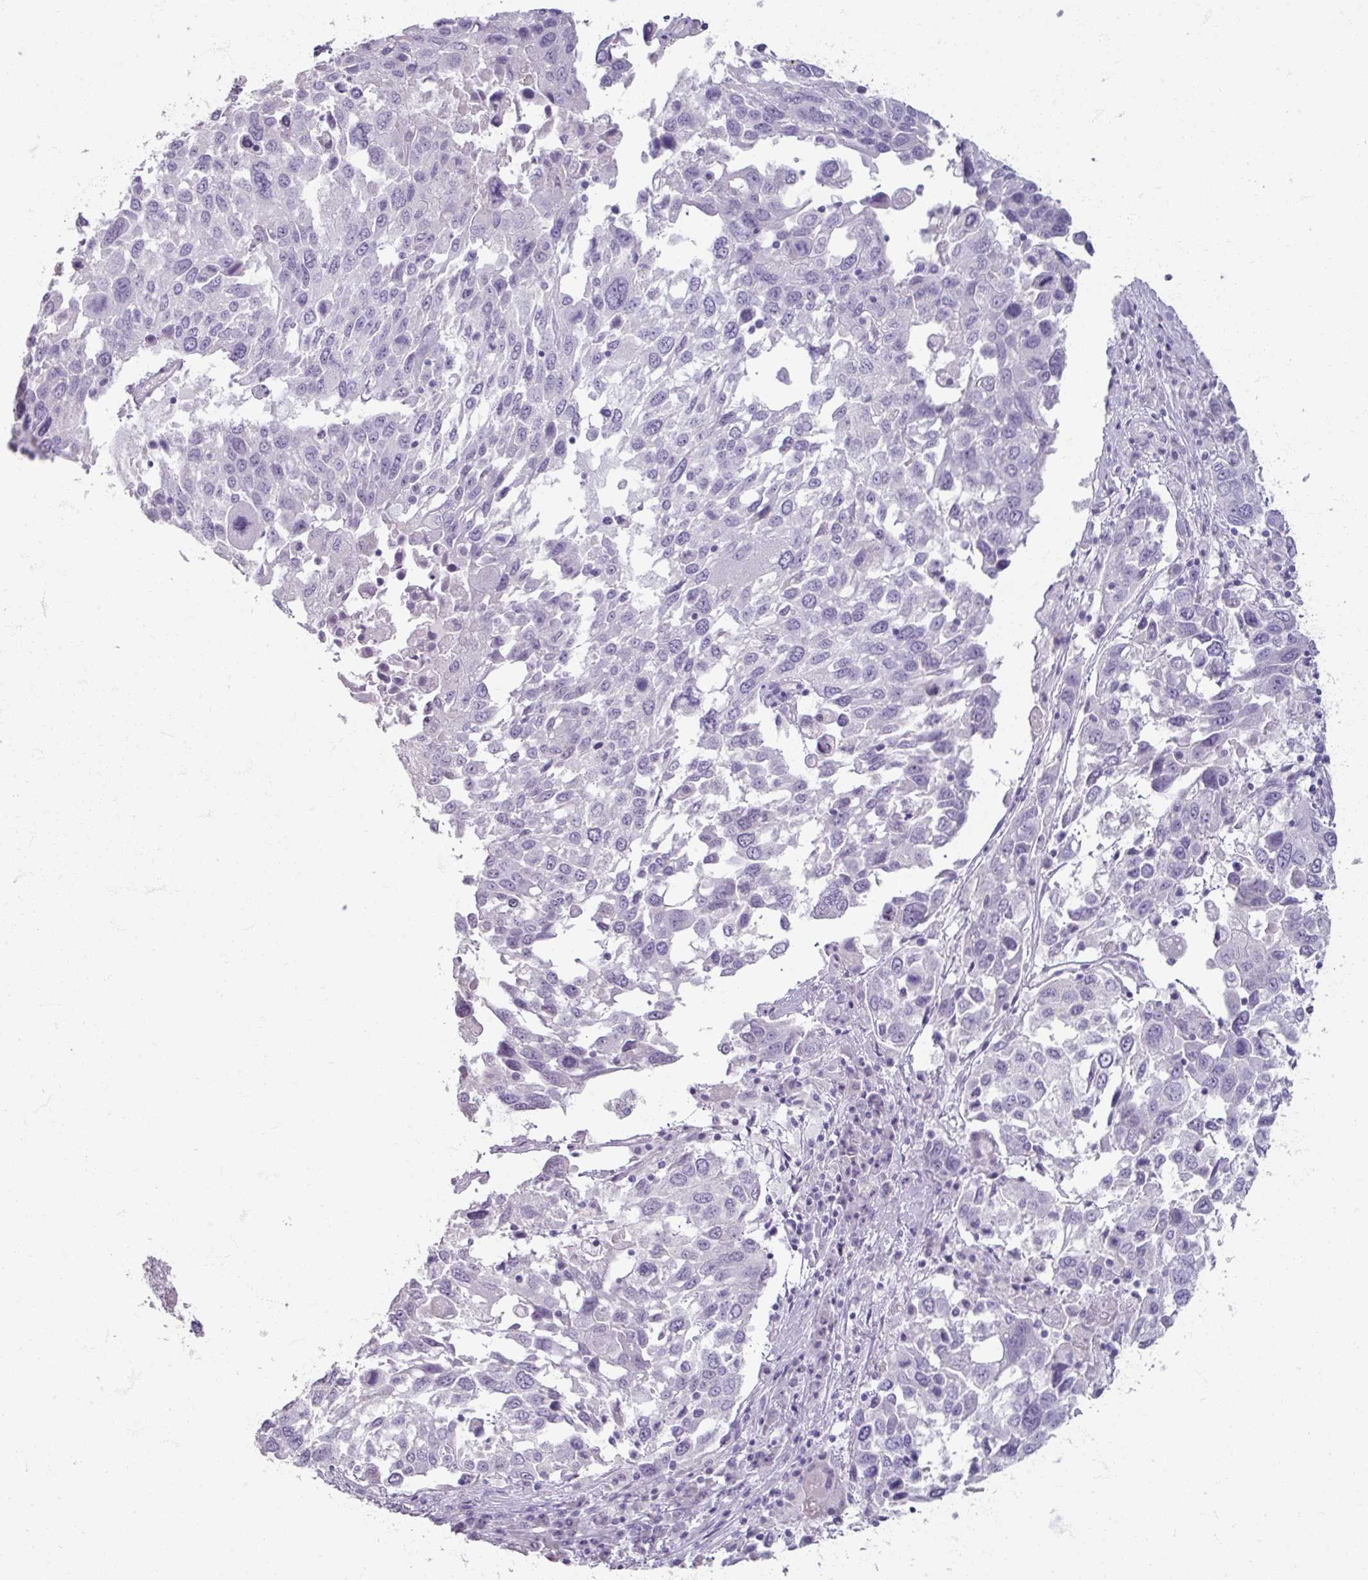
{"staining": {"intensity": "negative", "quantity": "none", "location": "none"}, "tissue": "lung cancer", "cell_type": "Tumor cells", "image_type": "cancer", "snomed": [{"axis": "morphology", "description": "Squamous cell carcinoma, NOS"}, {"axis": "topography", "description": "Lung"}], "caption": "Immunohistochemistry (IHC) histopathology image of human lung squamous cell carcinoma stained for a protein (brown), which reveals no expression in tumor cells.", "gene": "TG", "patient": {"sex": "male", "age": 65}}